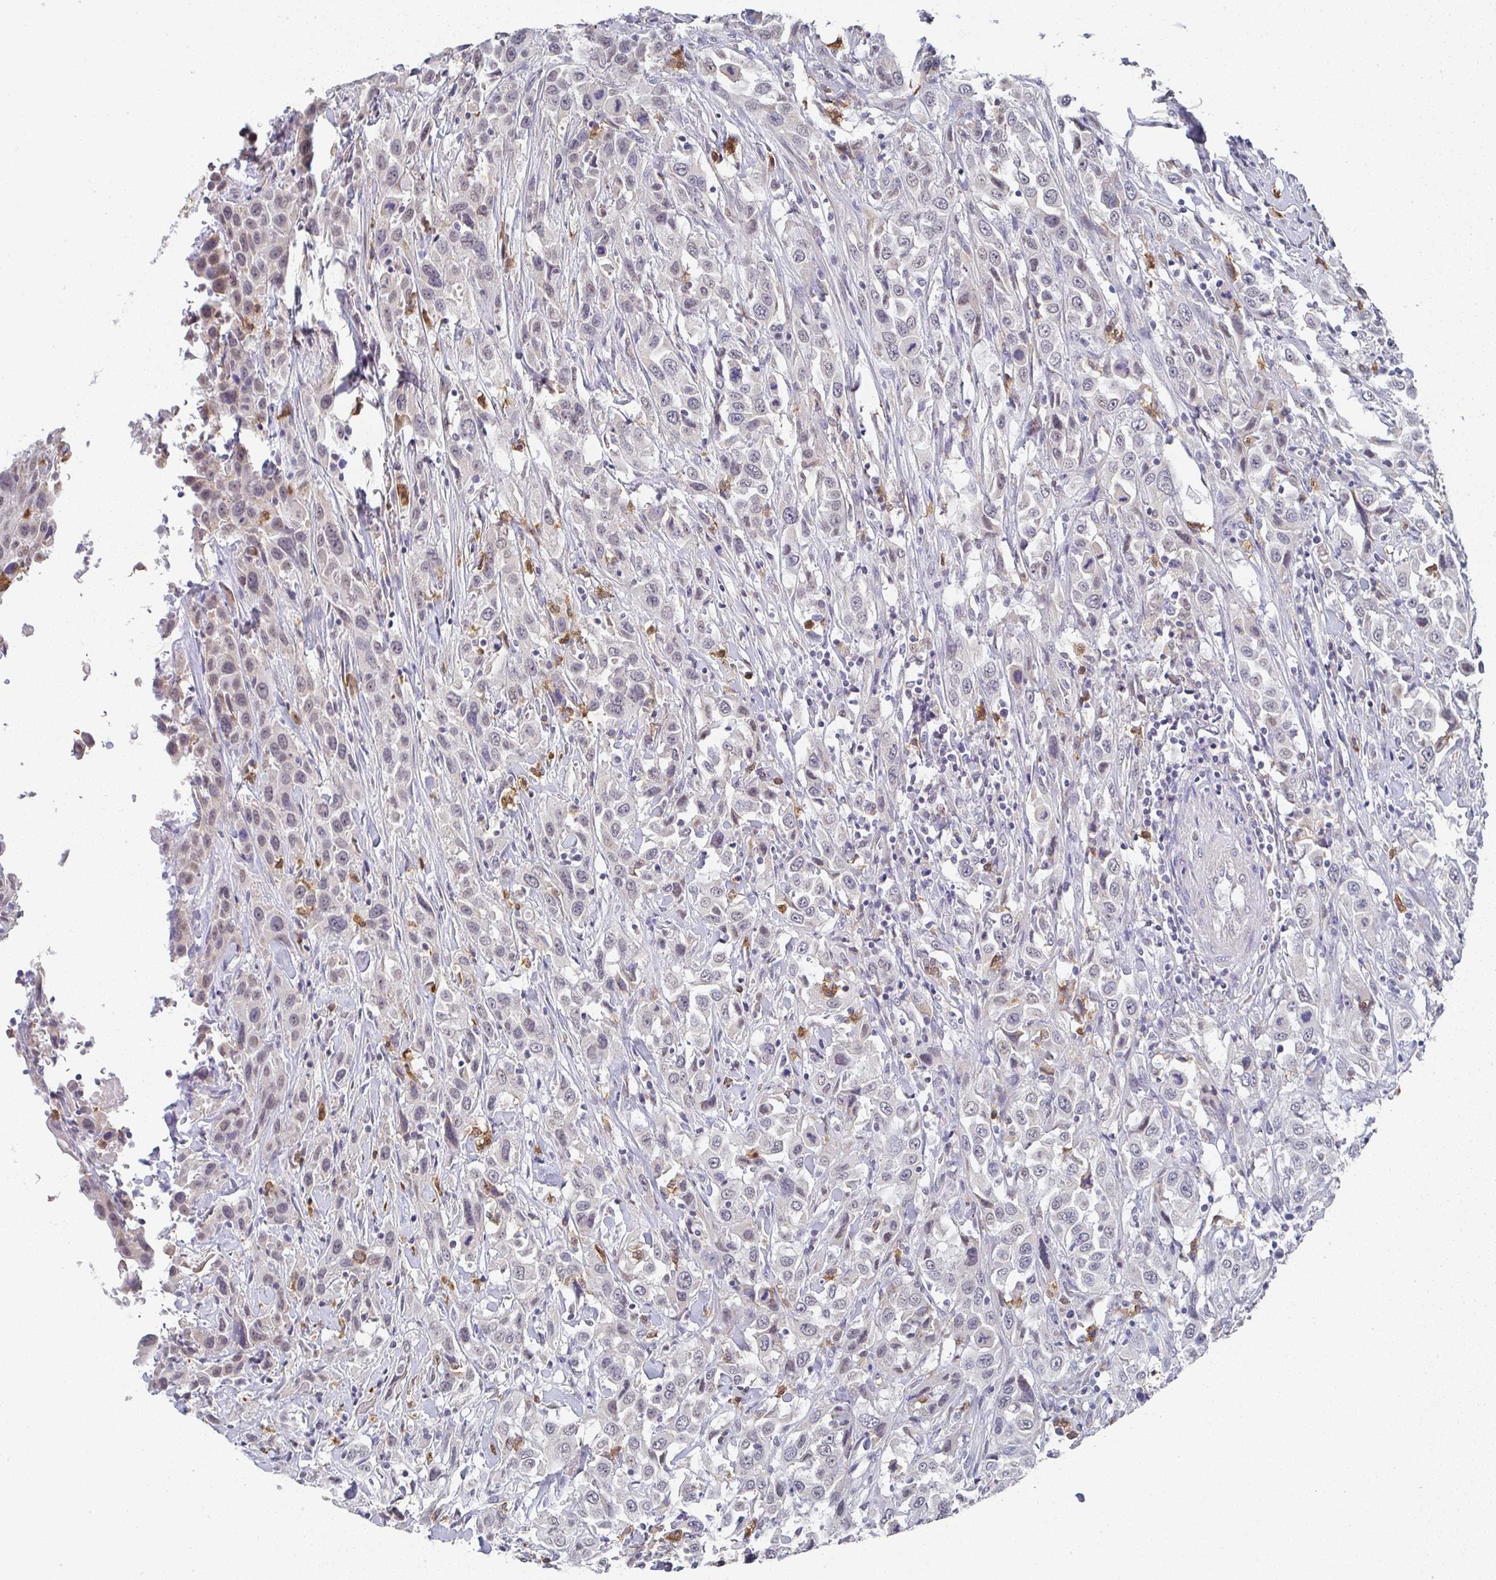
{"staining": {"intensity": "weak", "quantity": "<25%", "location": "nuclear"}, "tissue": "urothelial cancer", "cell_type": "Tumor cells", "image_type": "cancer", "snomed": [{"axis": "morphology", "description": "Urothelial carcinoma, High grade"}, {"axis": "topography", "description": "Urinary bladder"}], "caption": "Tumor cells are negative for protein expression in human high-grade urothelial carcinoma. (DAB immunohistochemistry visualized using brightfield microscopy, high magnification).", "gene": "NCF1", "patient": {"sex": "male", "age": 61}}